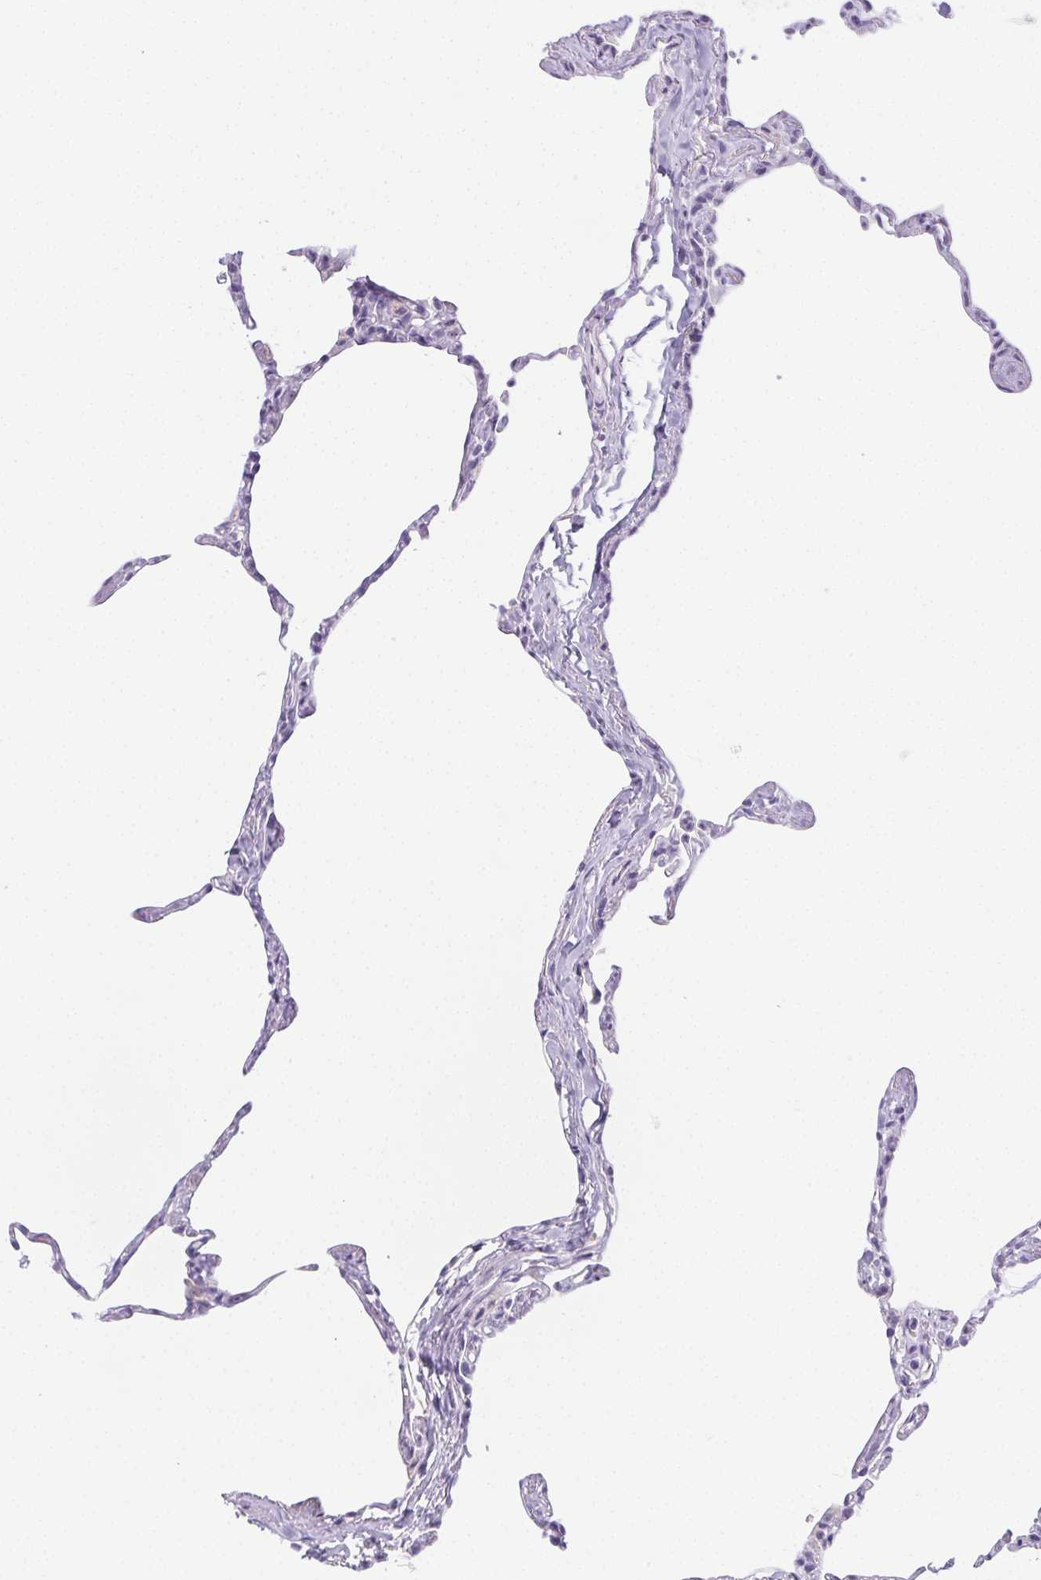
{"staining": {"intensity": "negative", "quantity": "none", "location": "none"}, "tissue": "lung", "cell_type": "Alveolar cells", "image_type": "normal", "snomed": [{"axis": "morphology", "description": "Normal tissue, NOS"}, {"axis": "topography", "description": "Lung"}], "caption": "Immunohistochemistry (IHC) of unremarkable human lung displays no positivity in alveolar cells.", "gene": "ST8SIA3", "patient": {"sex": "male", "age": 65}}